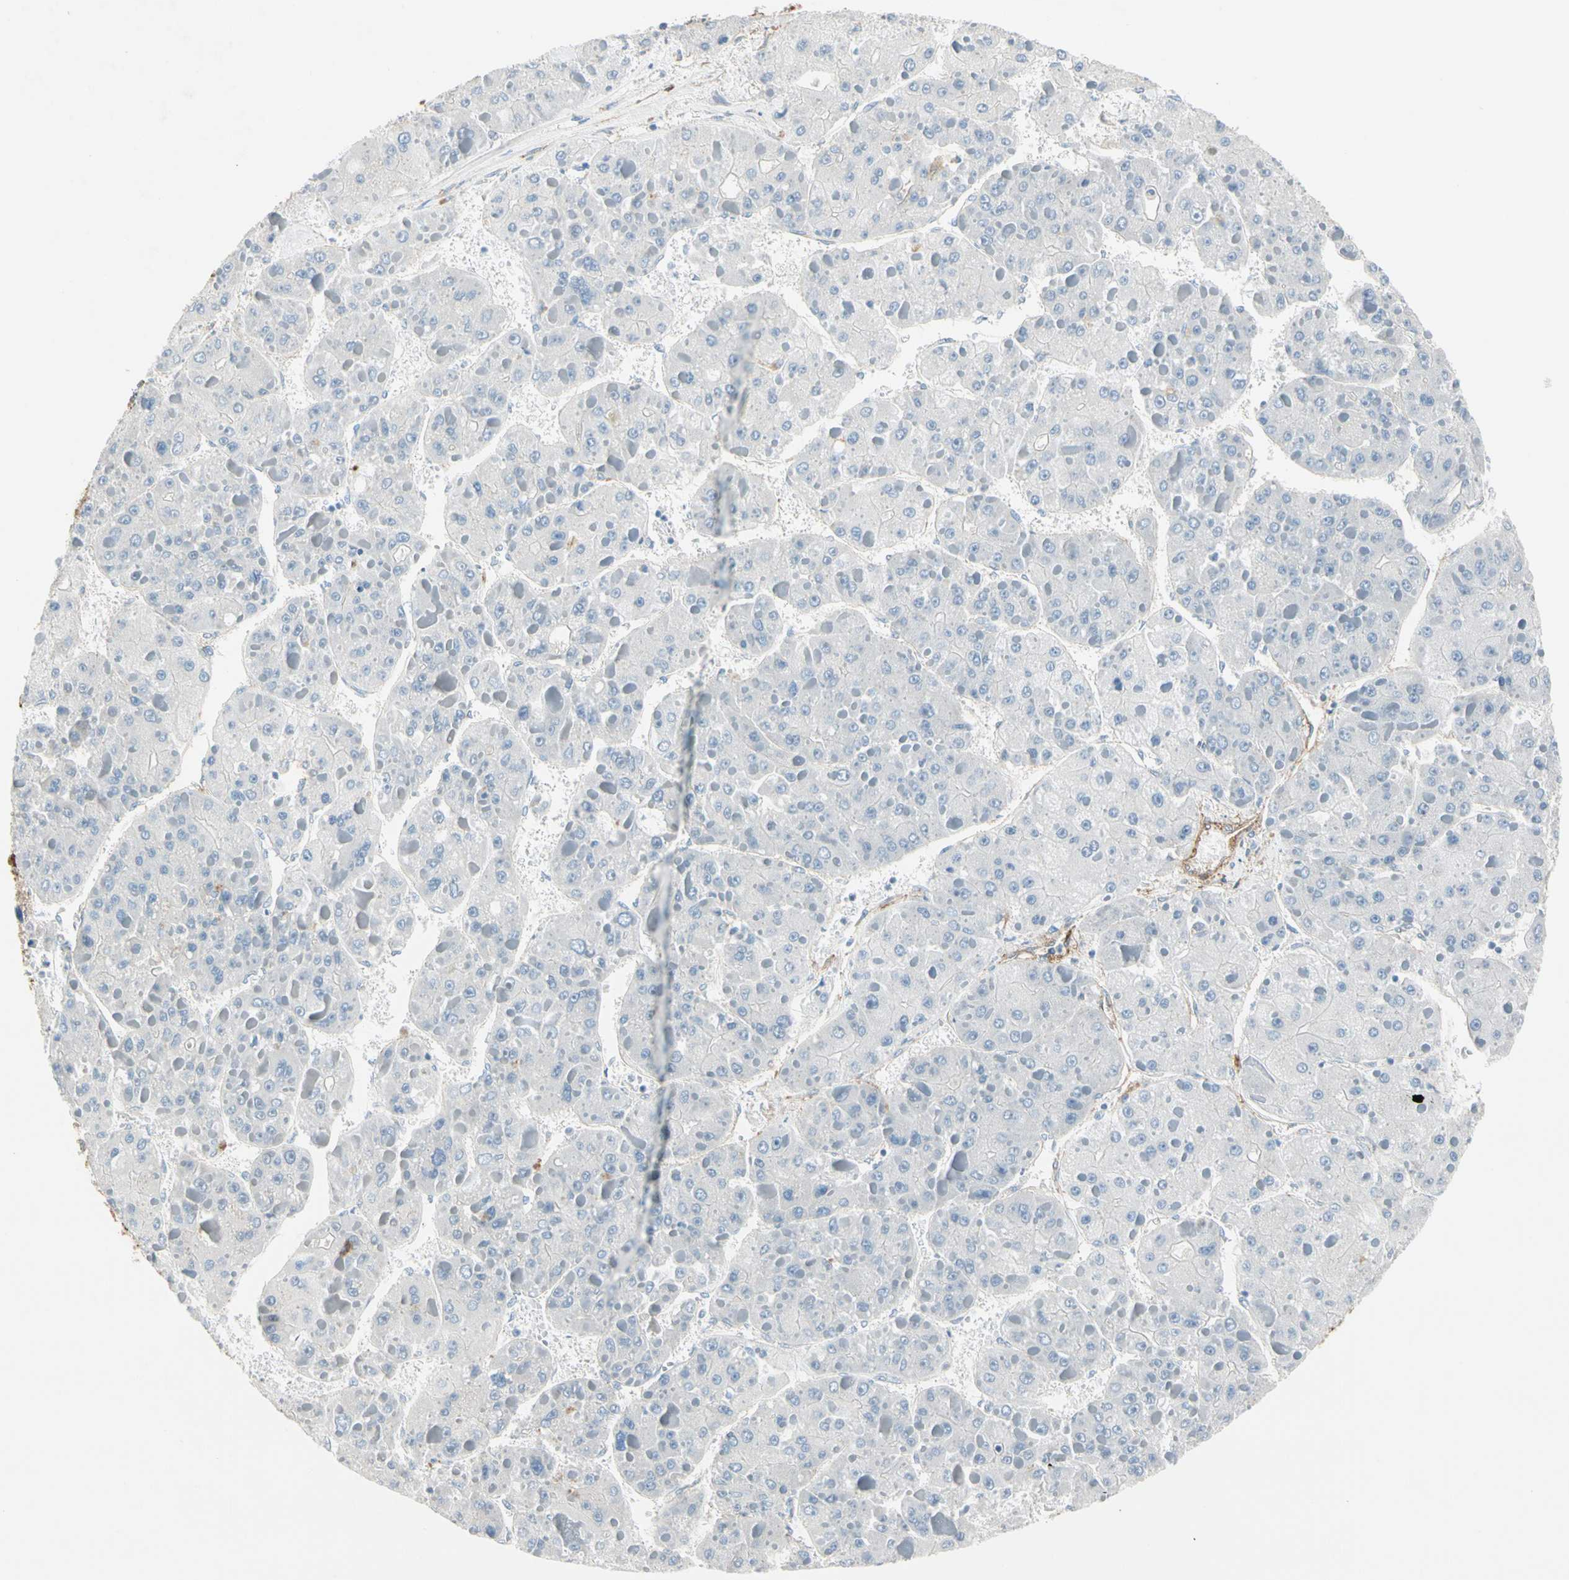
{"staining": {"intensity": "negative", "quantity": "none", "location": "none"}, "tissue": "liver cancer", "cell_type": "Tumor cells", "image_type": "cancer", "snomed": [{"axis": "morphology", "description": "Carcinoma, Hepatocellular, NOS"}, {"axis": "topography", "description": "Liver"}], "caption": "High power microscopy image of an immunohistochemistry micrograph of liver hepatocellular carcinoma, revealing no significant positivity in tumor cells.", "gene": "ITGA3", "patient": {"sex": "female", "age": 73}}